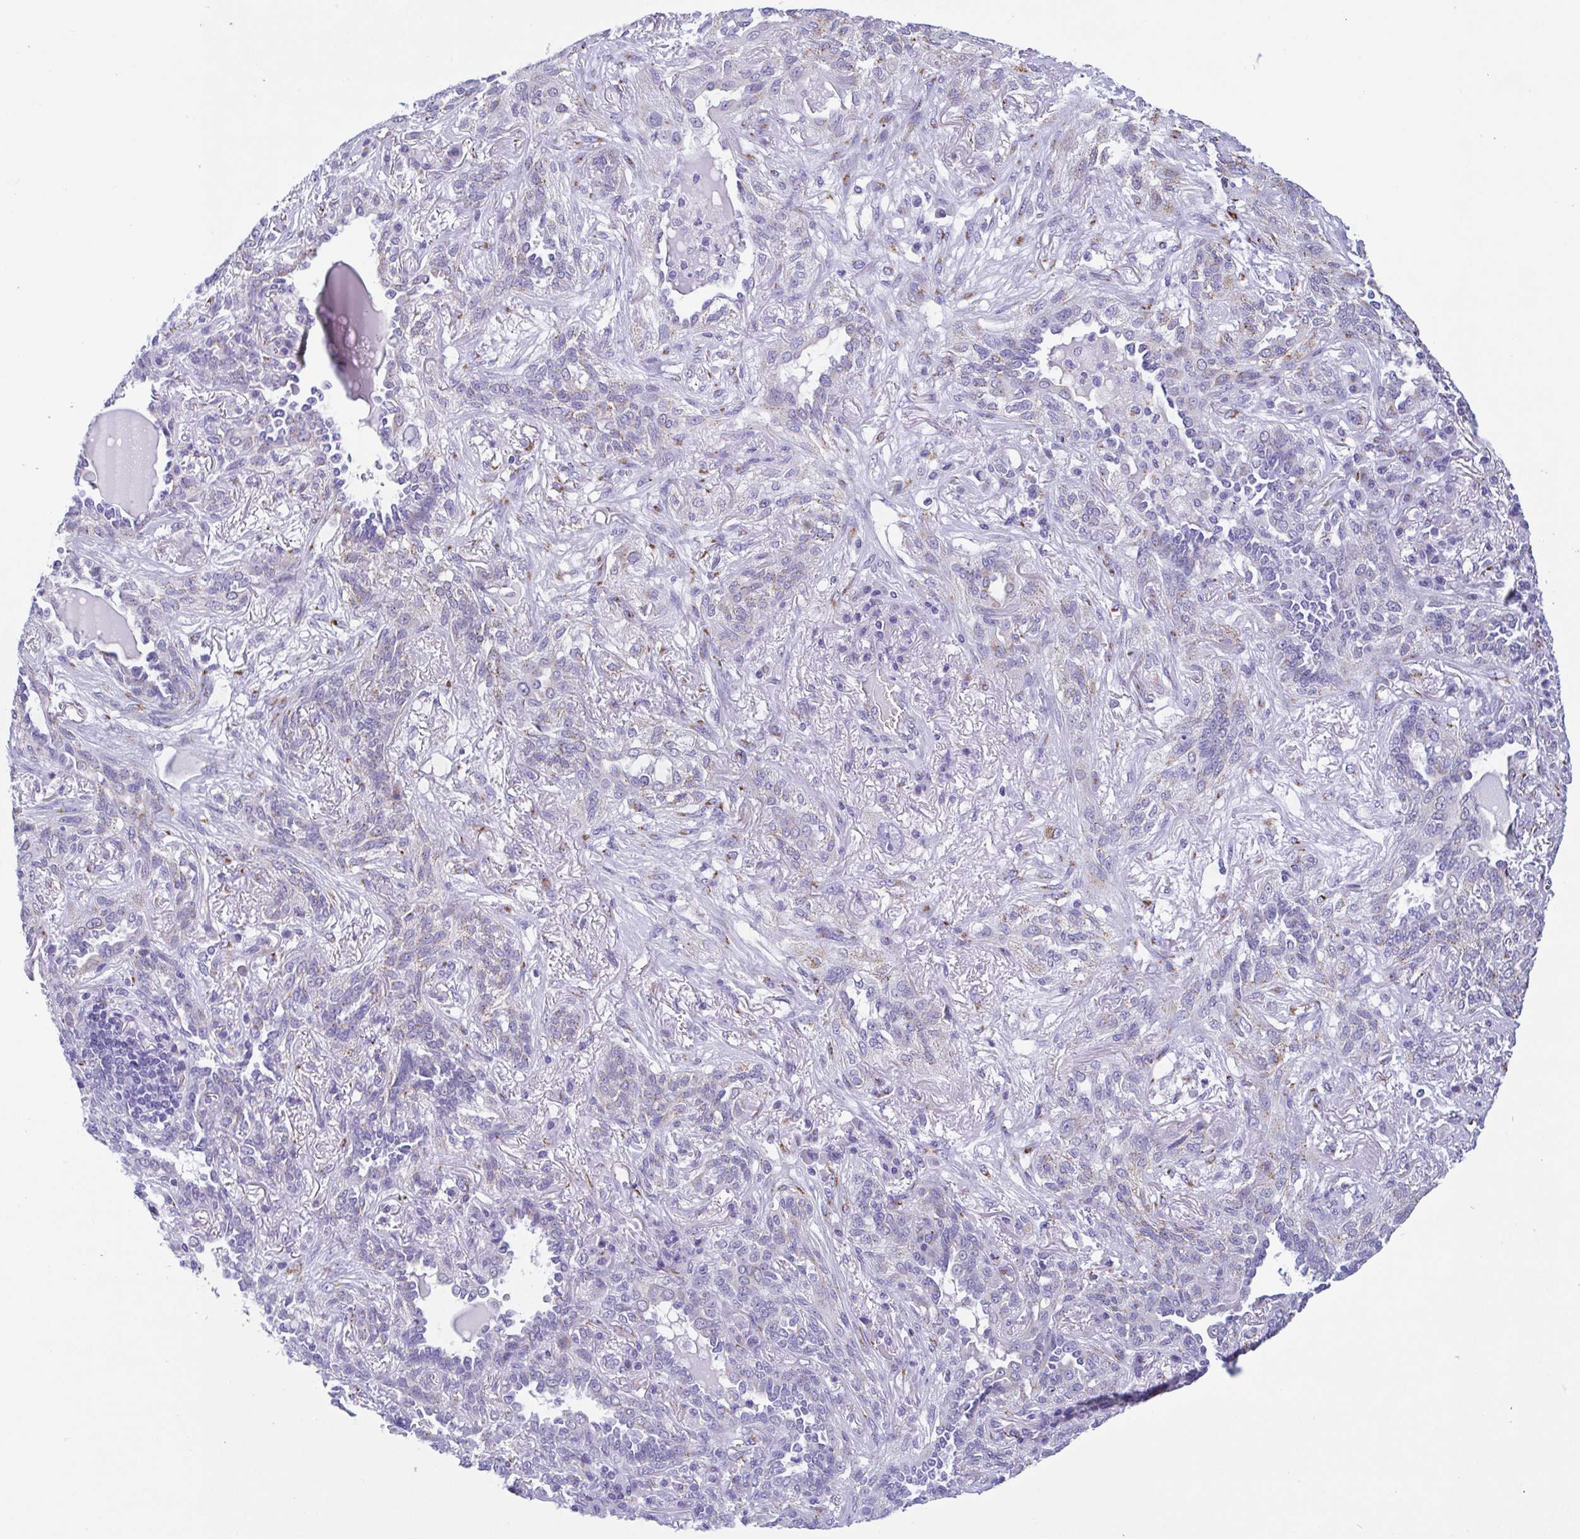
{"staining": {"intensity": "moderate", "quantity": "25%-75%", "location": "cytoplasmic/membranous"}, "tissue": "lung cancer", "cell_type": "Tumor cells", "image_type": "cancer", "snomed": [{"axis": "morphology", "description": "Squamous cell carcinoma, NOS"}, {"axis": "topography", "description": "Lung"}], "caption": "An image of lung cancer stained for a protein exhibits moderate cytoplasmic/membranous brown staining in tumor cells. Nuclei are stained in blue.", "gene": "SULT1B1", "patient": {"sex": "female", "age": 70}}